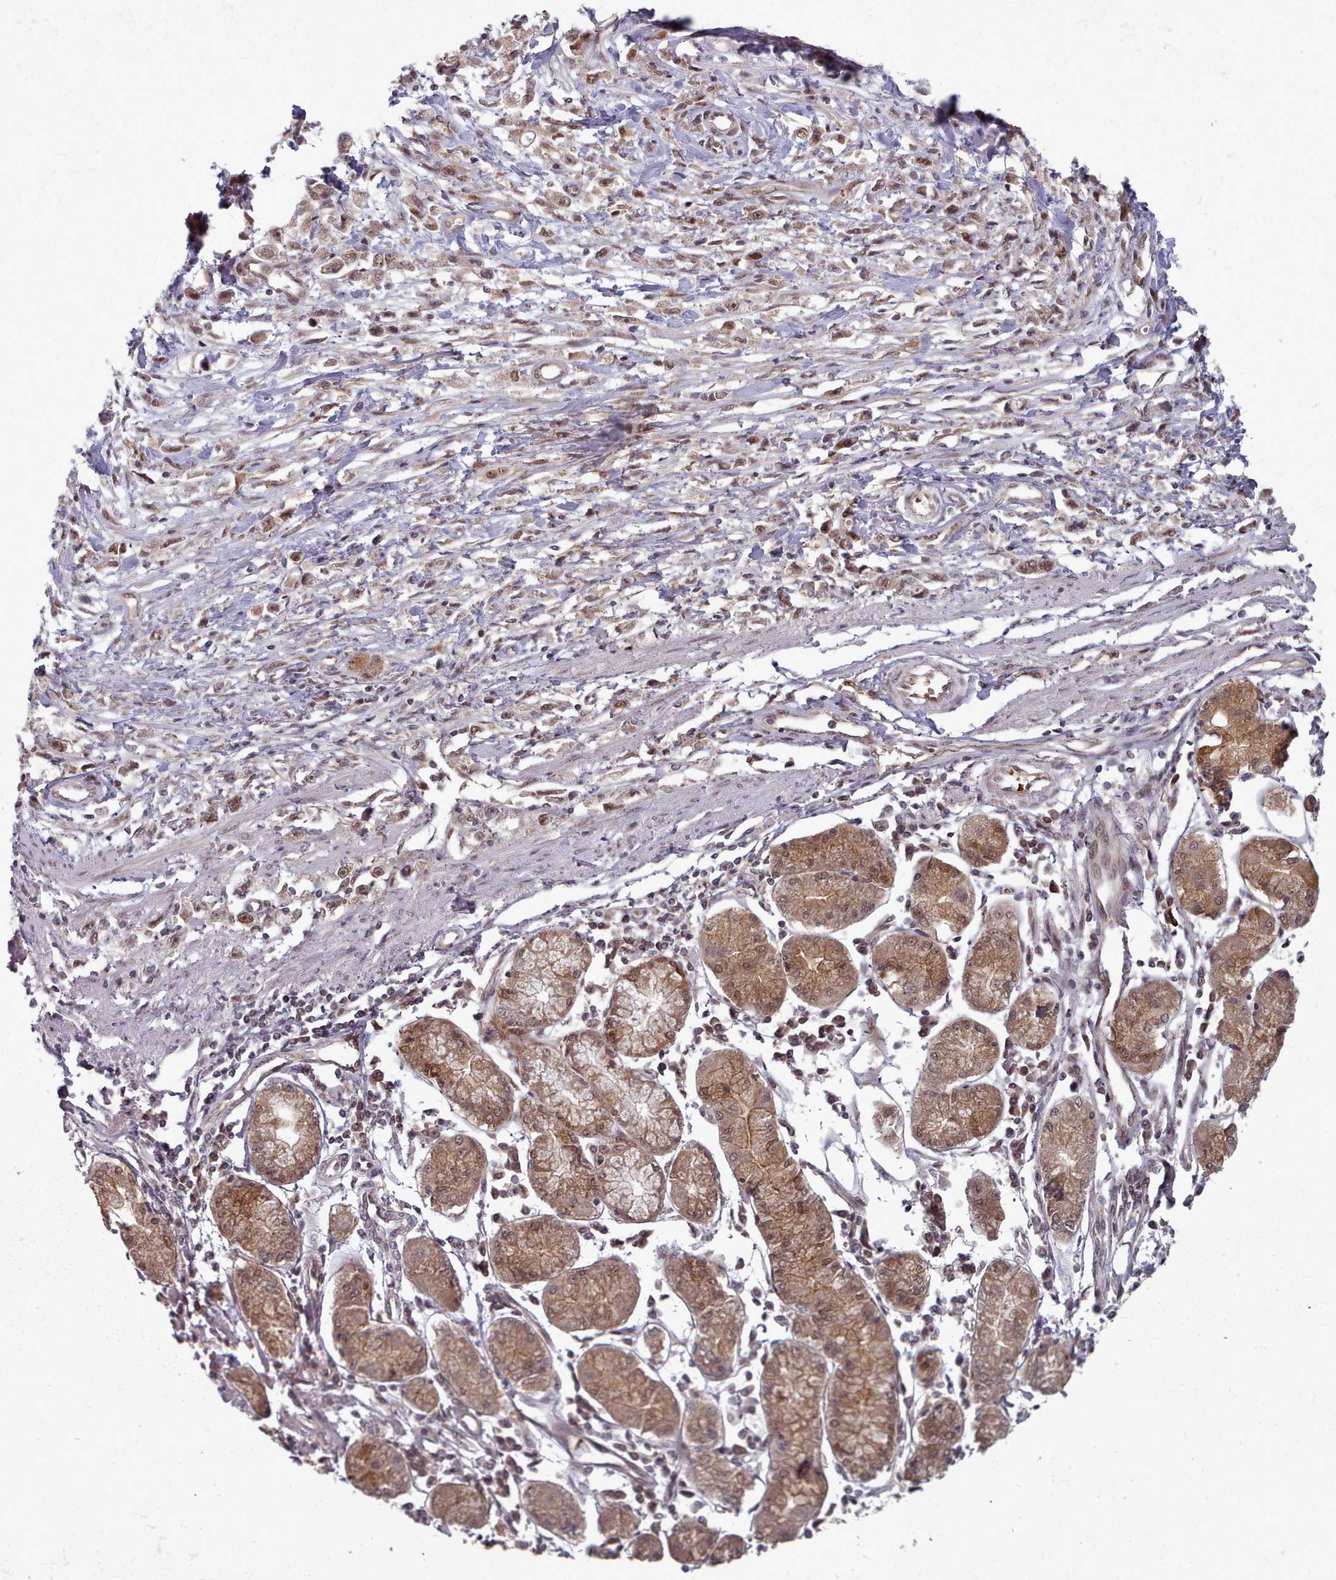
{"staining": {"intensity": "weak", "quantity": ">75%", "location": "nuclear"}, "tissue": "stomach cancer", "cell_type": "Tumor cells", "image_type": "cancer", "snomed": [{"axis": "morphology", "description": "Adenocarcinoma, NOS"}, {"axis": "topography", "description": "Stomach"}], "caption": "Protein expression analysis of stomach adenocarcinoma shows weak nuclear expression in approximately >75% of tumor cells.", "gene": "DHX8", "patient": {"sex": "female", "age": 59}}